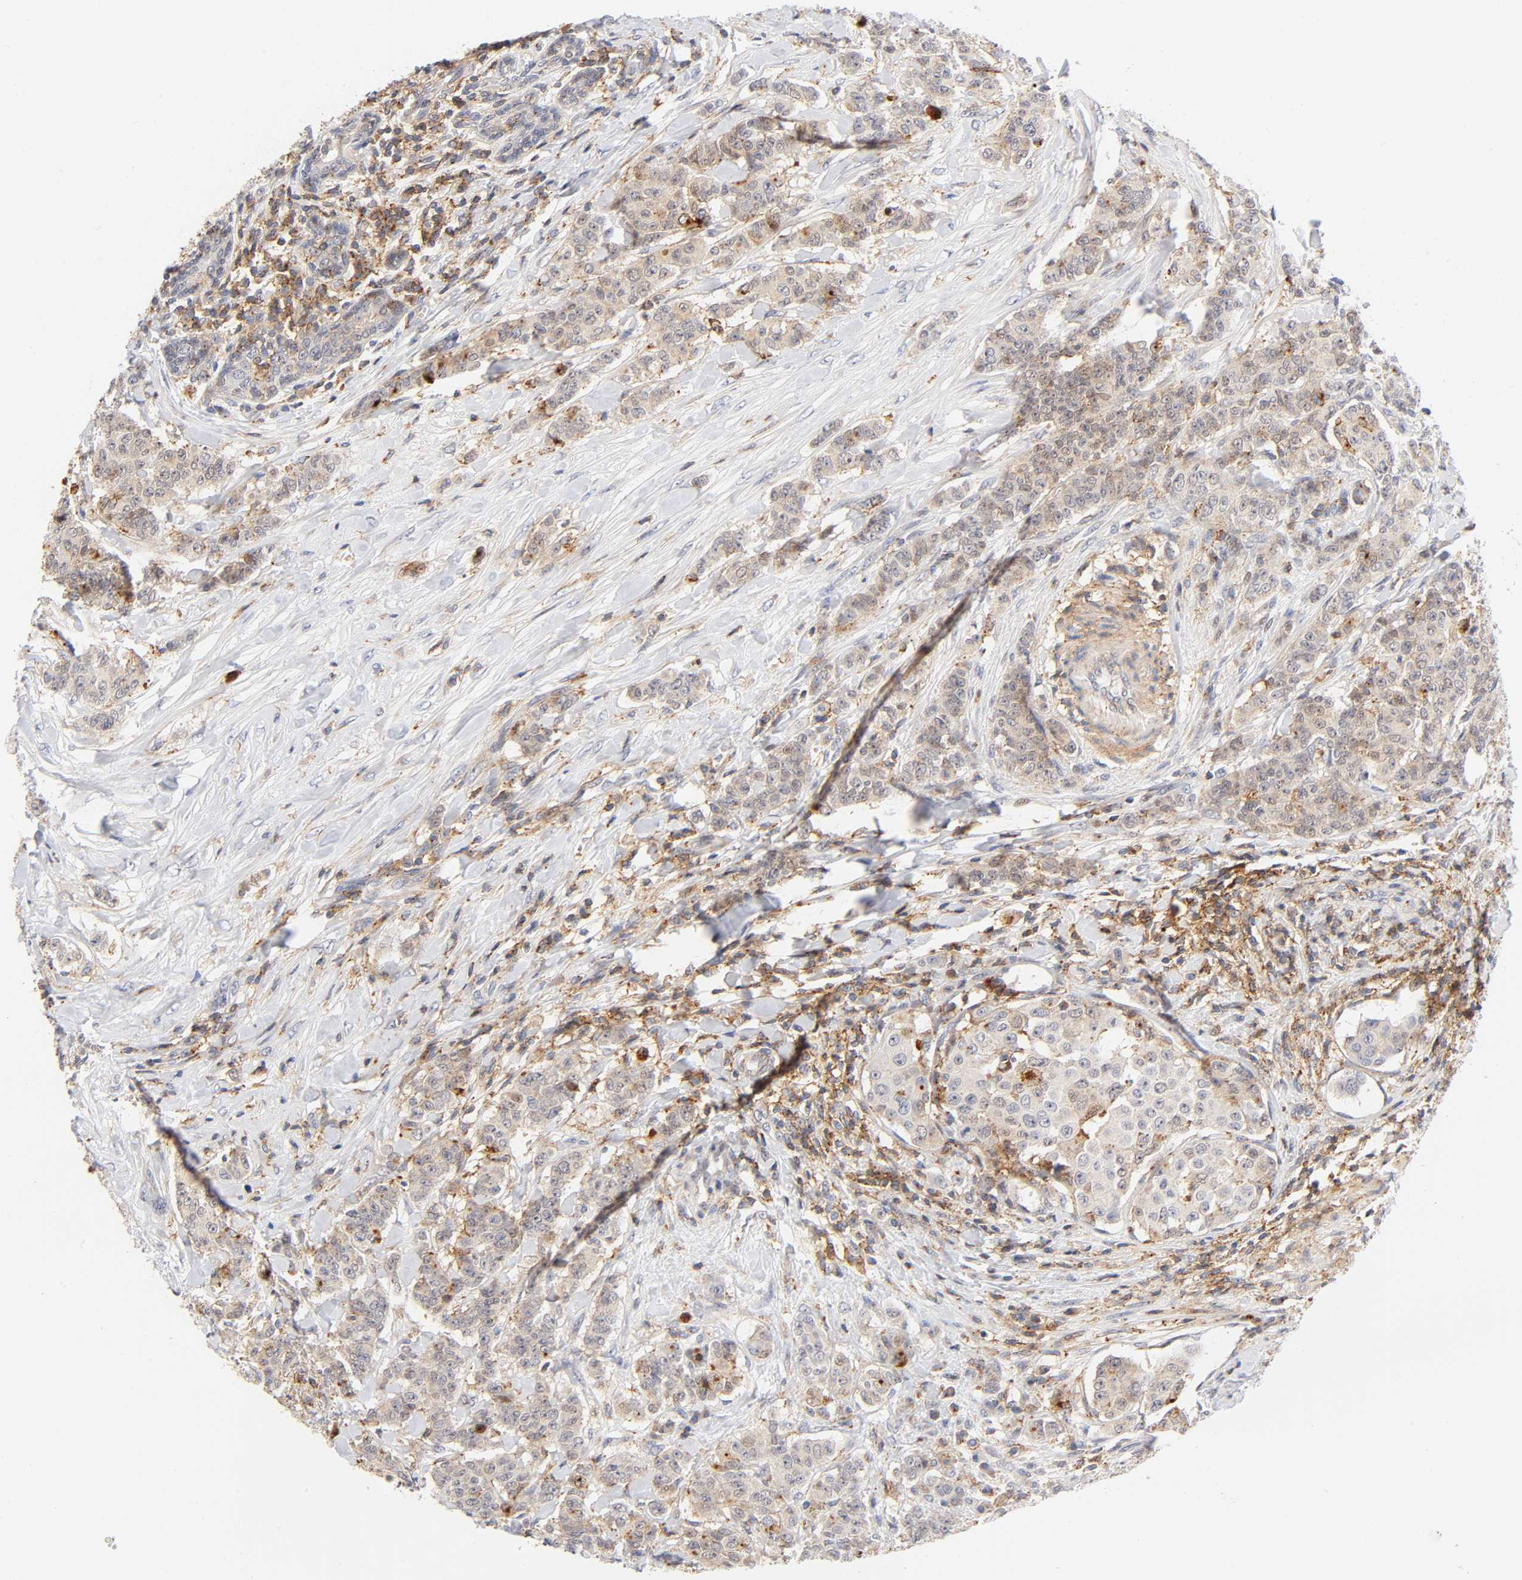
{"staining": {"intensity": "weak", "quantity": ">75%", "location": "cytoplasmic/membranous"}, "tissue": "breast cancer", "cell_type": "Tumor cells", "image_type": "cancer", "snomed": [{"axis": "morphology", "description": "Duct carcinoma"}, {"axis": "topography", "description": "Breast"}], "caption": "High-magnification brightfield microscopy of breast intraductal carcinoma stained with DAB (brown) and counterstained with hematoxylin (blue). tumor cells exhibit weak cytoplasmic/membranous expression is seen in about>75% of cells.", "gene": "ANXA7", "patient": {"sex": "female", "age": 40}}